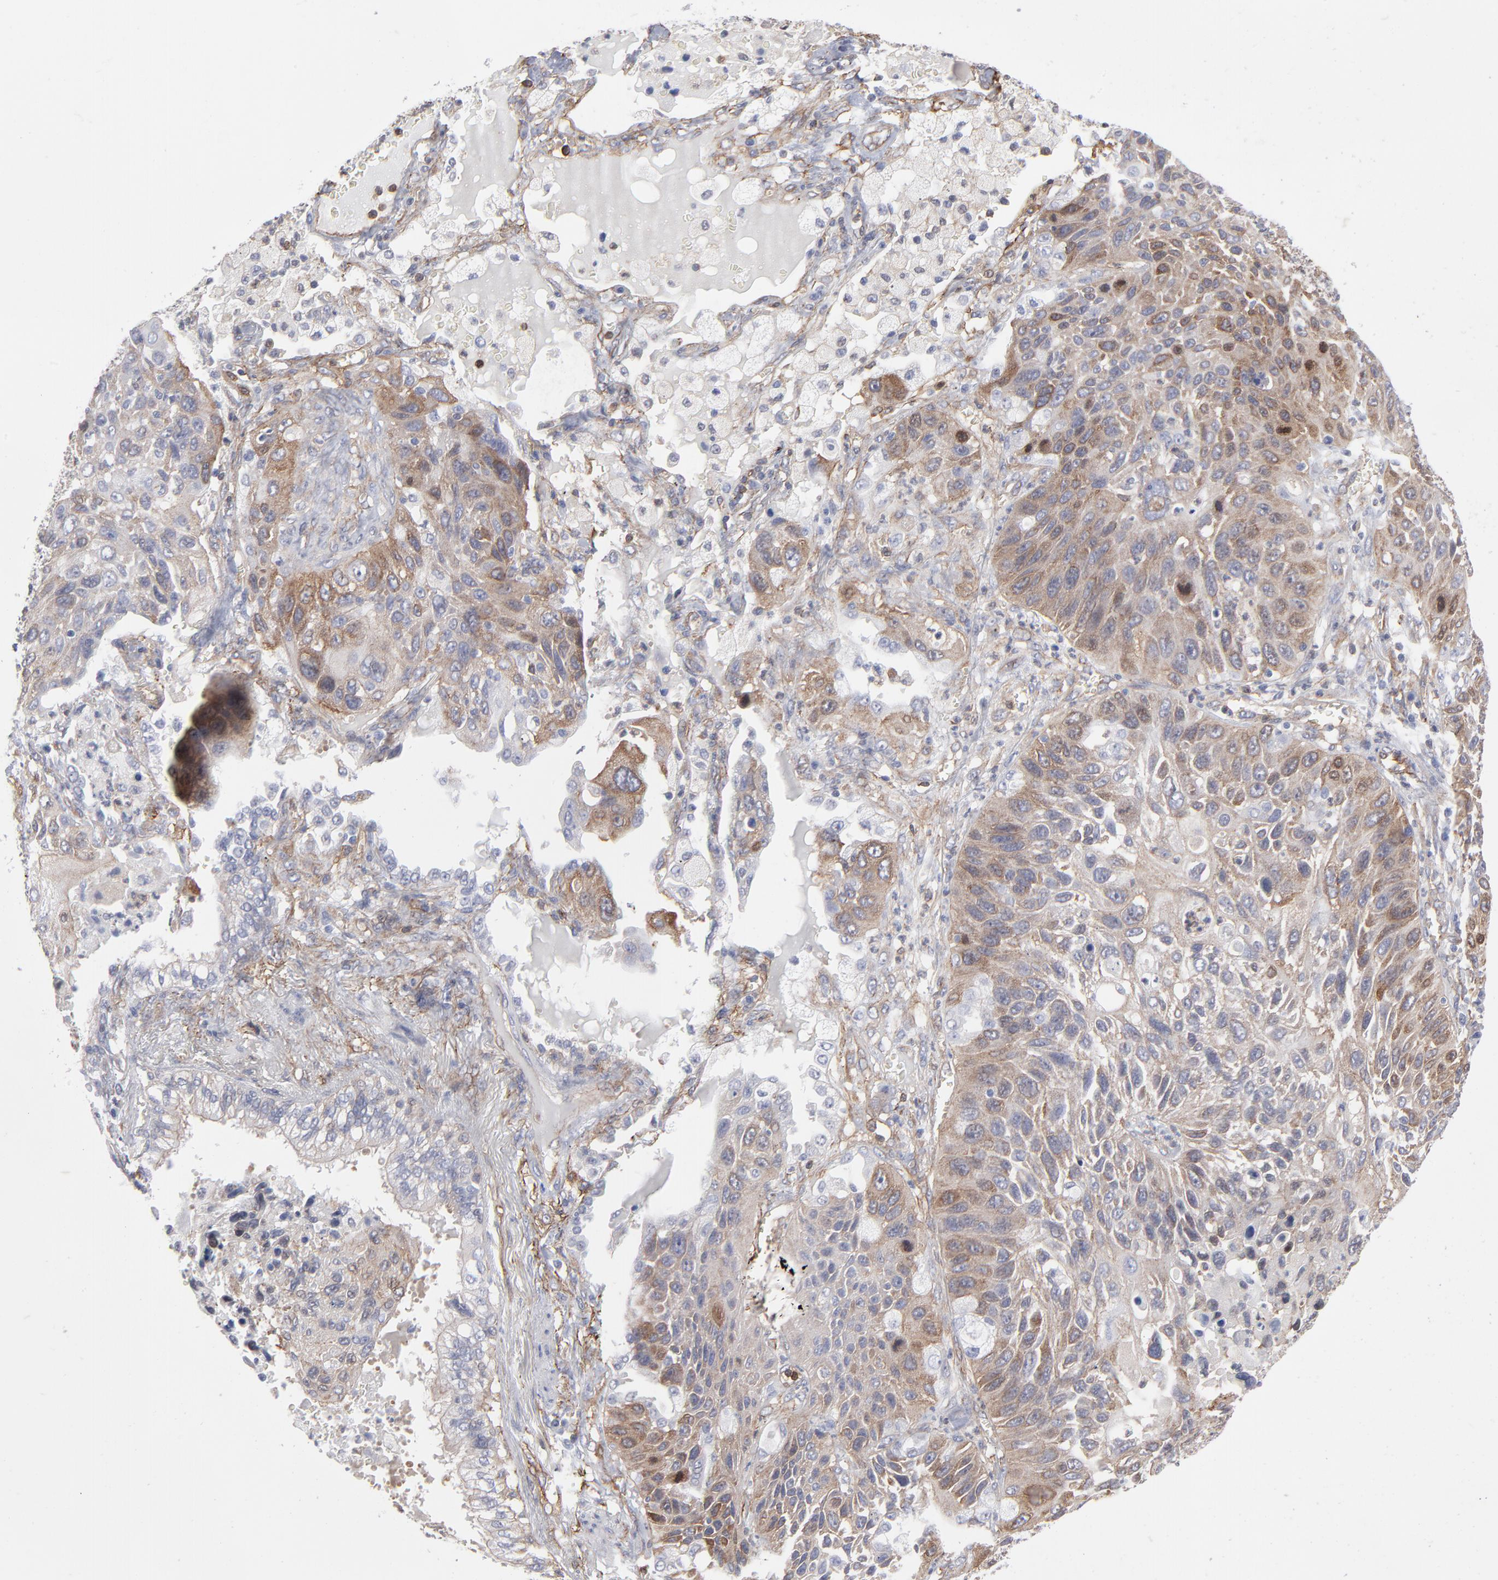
{"staining": {"intensity": "weak", "quantity": "25%-75%", "location": "cytoplasmic/membranous"}, "tissue": "lung cancer", "cell_type": "Tumor cells", "image_type": "cancer", "snomed": [{"axis": "morphology", "description": "Squamous cell carcinoma, NOS"}, {"axis": "topography", "description": "Lung"}], "caption": "Immunohistochemistry (IHC) (DAB (3,3'-diaminobenzidine)) staining of human lung squamous cell carcinoma displays weak cytoplasmic/membranous protein staining in approximately 25%-75% of tumor cells.", "gene": "PXN", "patient": {"sex": "female", "age": 76}}